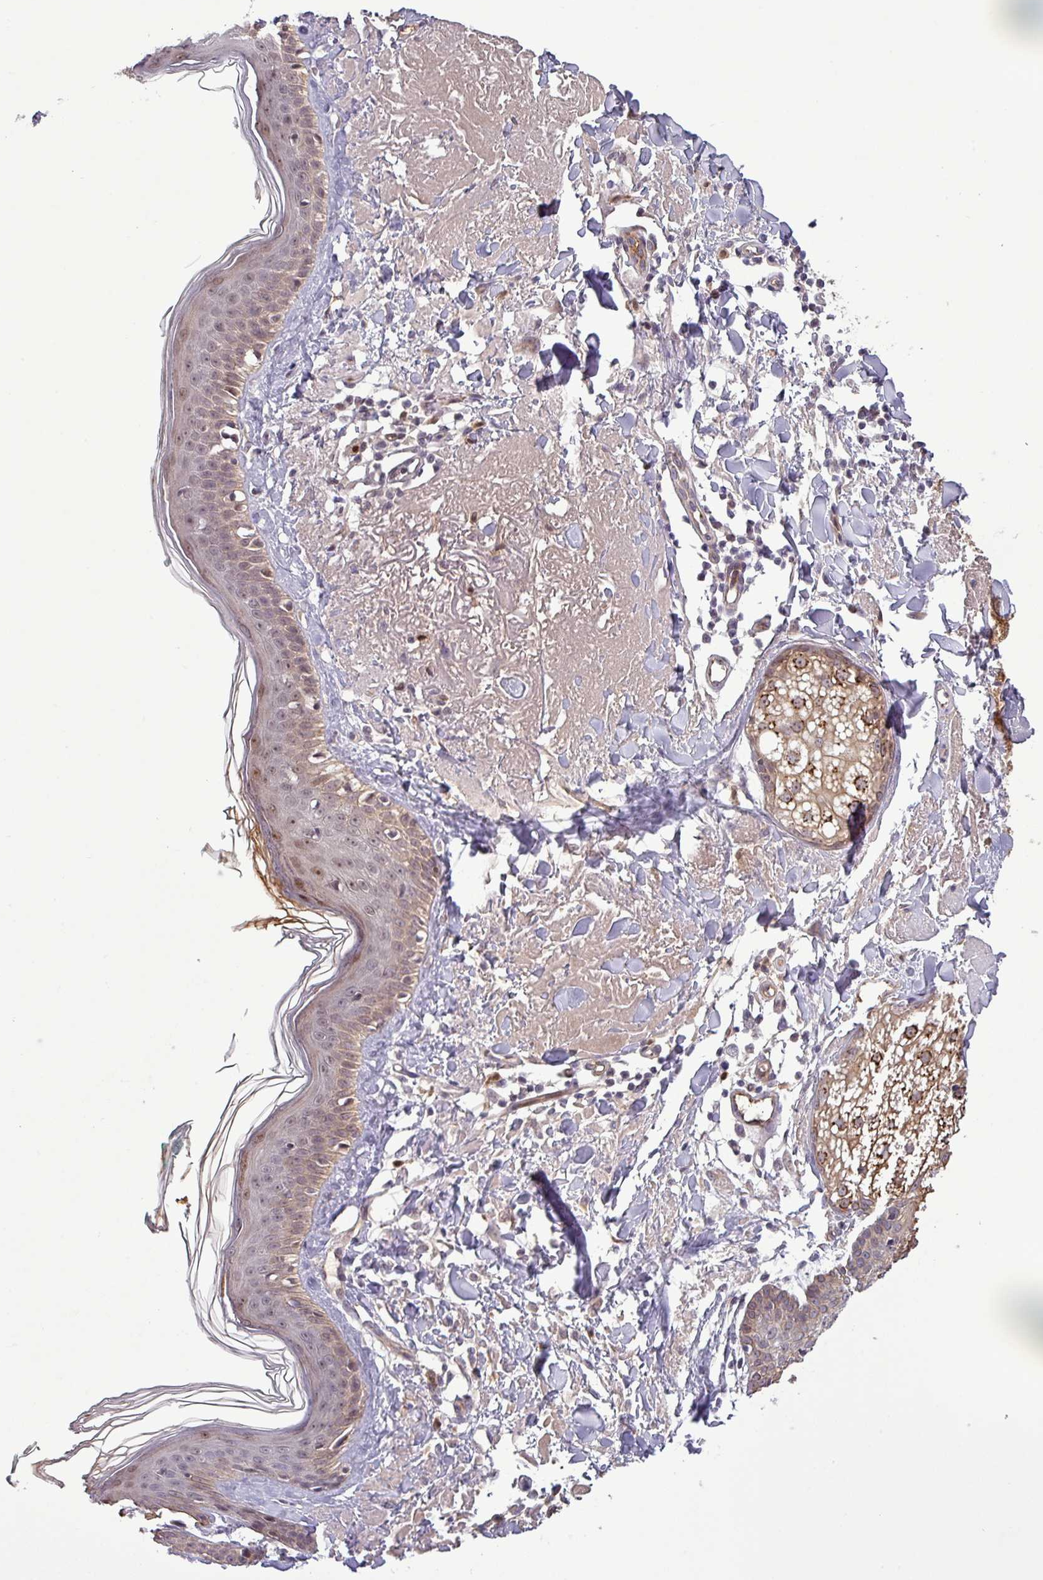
{"staining": {"intensity": "moderate", "quantity": "25%-75%", "location": "cytoplasmic/membranous"}, "tissue": "skin", "cell_type": "Fibroblasts", "image_type": "normal", "snomed": [{"axis": "morphology", "description": "Normal tissue, NOS"}, {"axis": "morphology", "description": "Malignant melanoma, NOS"}, {"axis": "topography", "description": "Skin"}], "caption": "Immunohistochemistry (IHC) image of unremarkable human skin stained for a protein (brown), which demonstrates medium levels of moderate cytoplasmic/membranous expression in approximately 25%-75% of fibroblasts.", "gene": "PCDH1", "patient": {"sex": "male", "age": 80}}